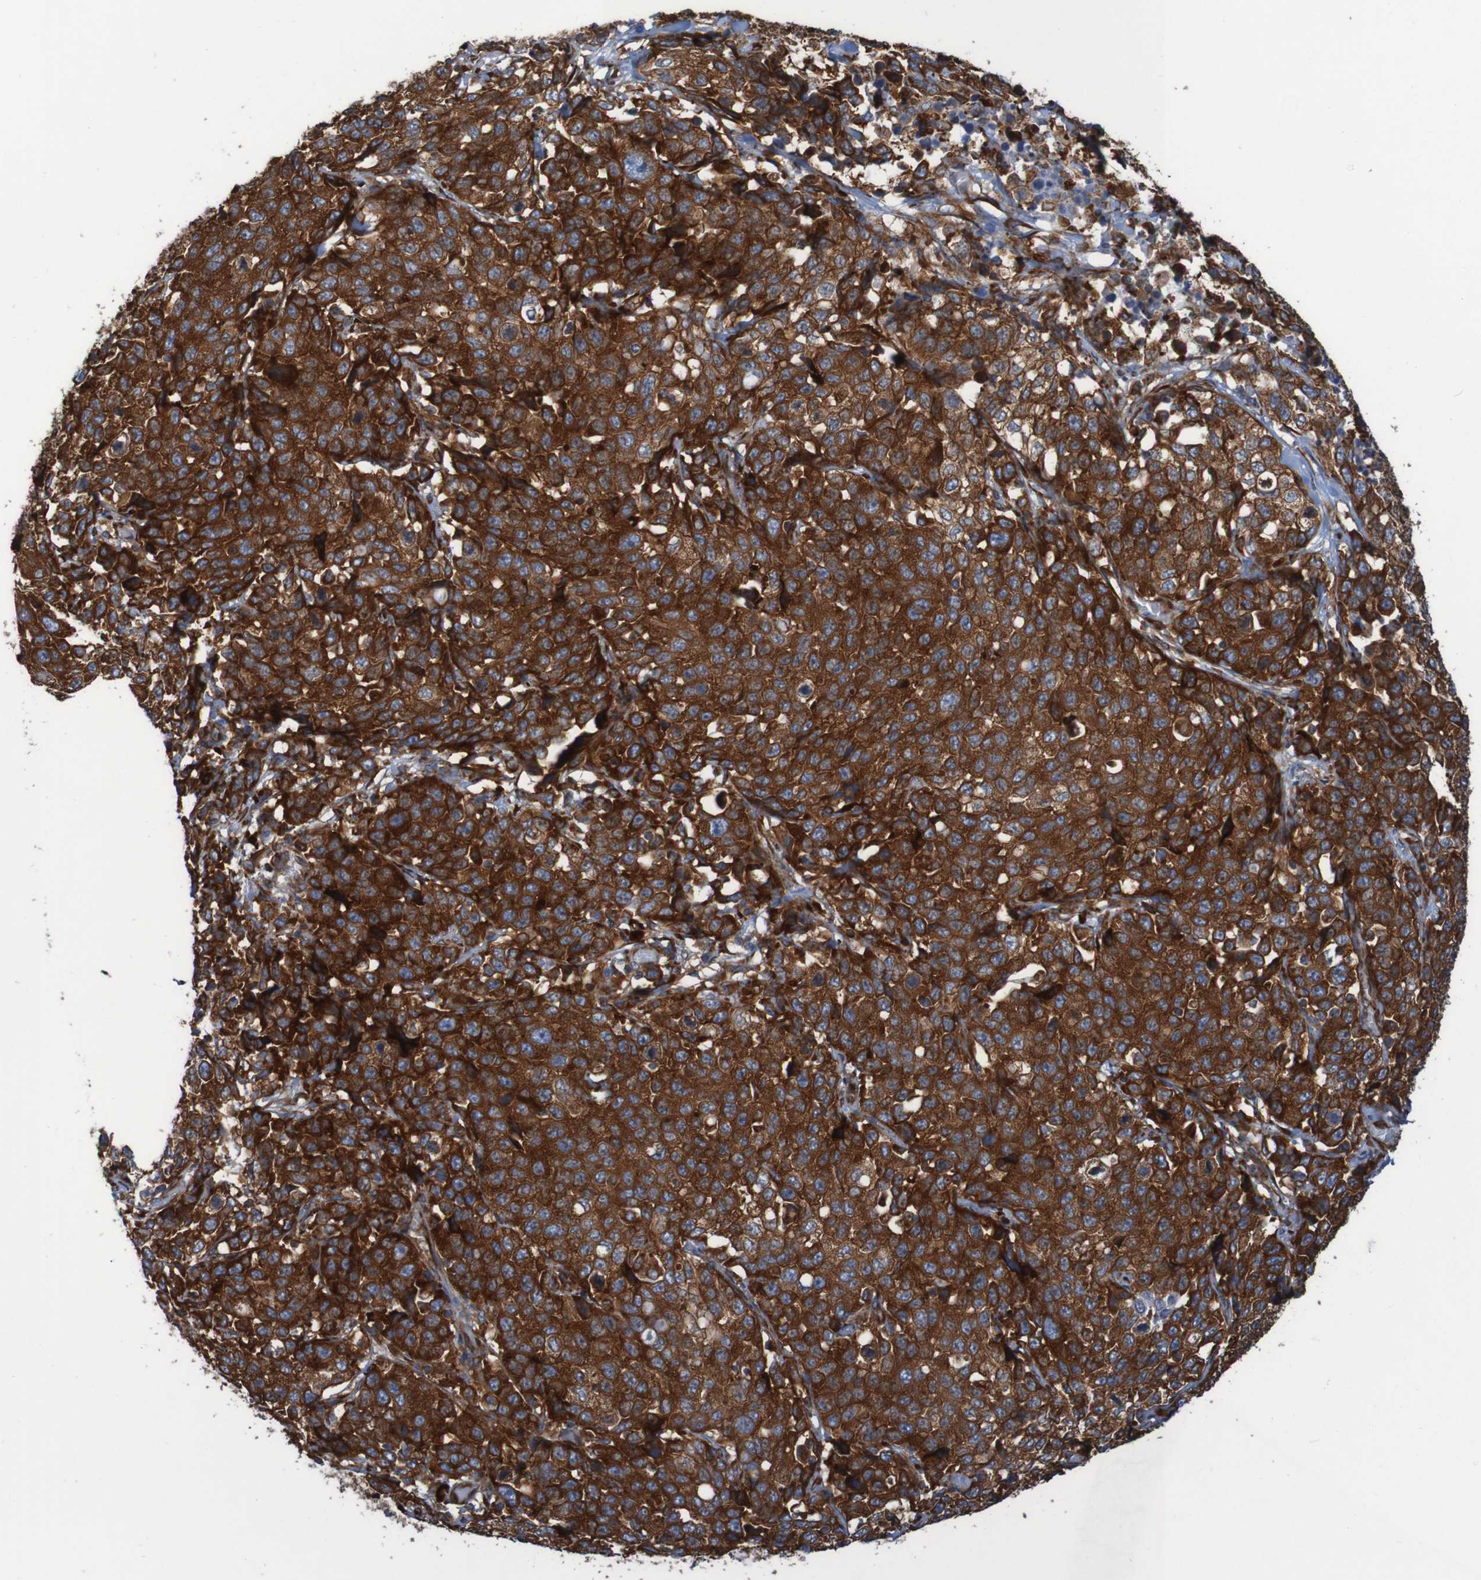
{"staining": {"intensity": "strong", "quantity": ">75%", "location": "cytoplasmic/membranous"}, "tissue": "stomach cancer", "cell_type": "Tumor cells", "image_type": "cancer", "snomed": [{"axis": "morphology", "description": "Normal tissue, NOS"}, {"axis": "morphology", "description": "Adenocarcinoma, NOS"}, {"axis": "topography", "description": "Stomach"}], "caption": "The photomicrograph displays a brown stain indicating the presence of a protein in the cytoplasmic/membranous of tumor cells in stomach cancer. (Brightfield microscopy of DAB IHC at high magnification).", "gene": "RPL10", "patient": {"sex": "male", "age": 48}}